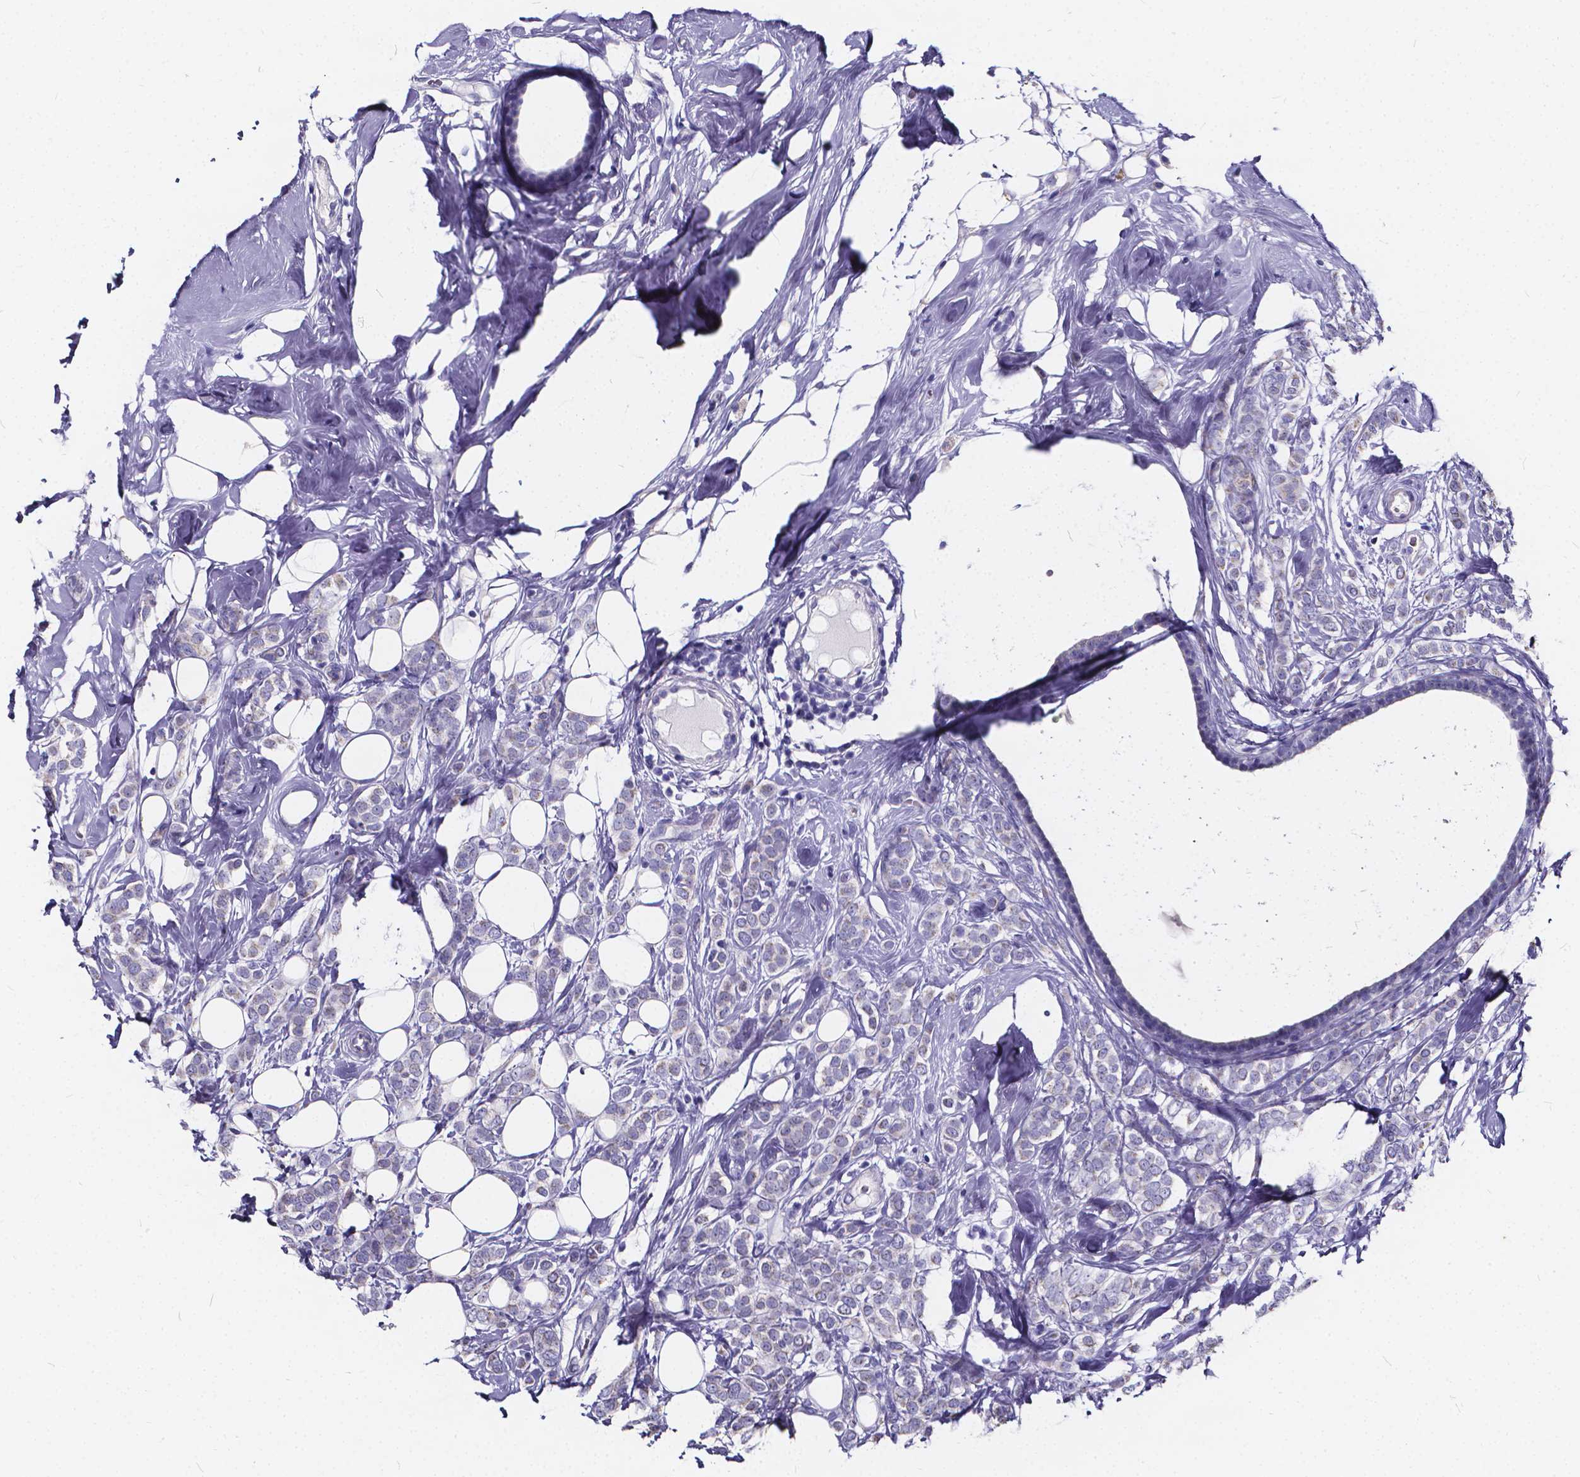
{"staining": {"intensity": "negative", "quantity": "none", "location": "none"}, "tissue": "breast cancer", "cell_type": "Tumor cells", "image_type": "cancer", "snomed": [{"axis": "morphology", "description": "Lobular carcinoma"}, {"axis": "topography", "description": "Breast"}], "caption": "Protein analysis of breast lobular carcinoma exhibits no significant expression in tumor cells.", "gene": "SPEF2", "patient": {"sex": "female", "age": 49}}